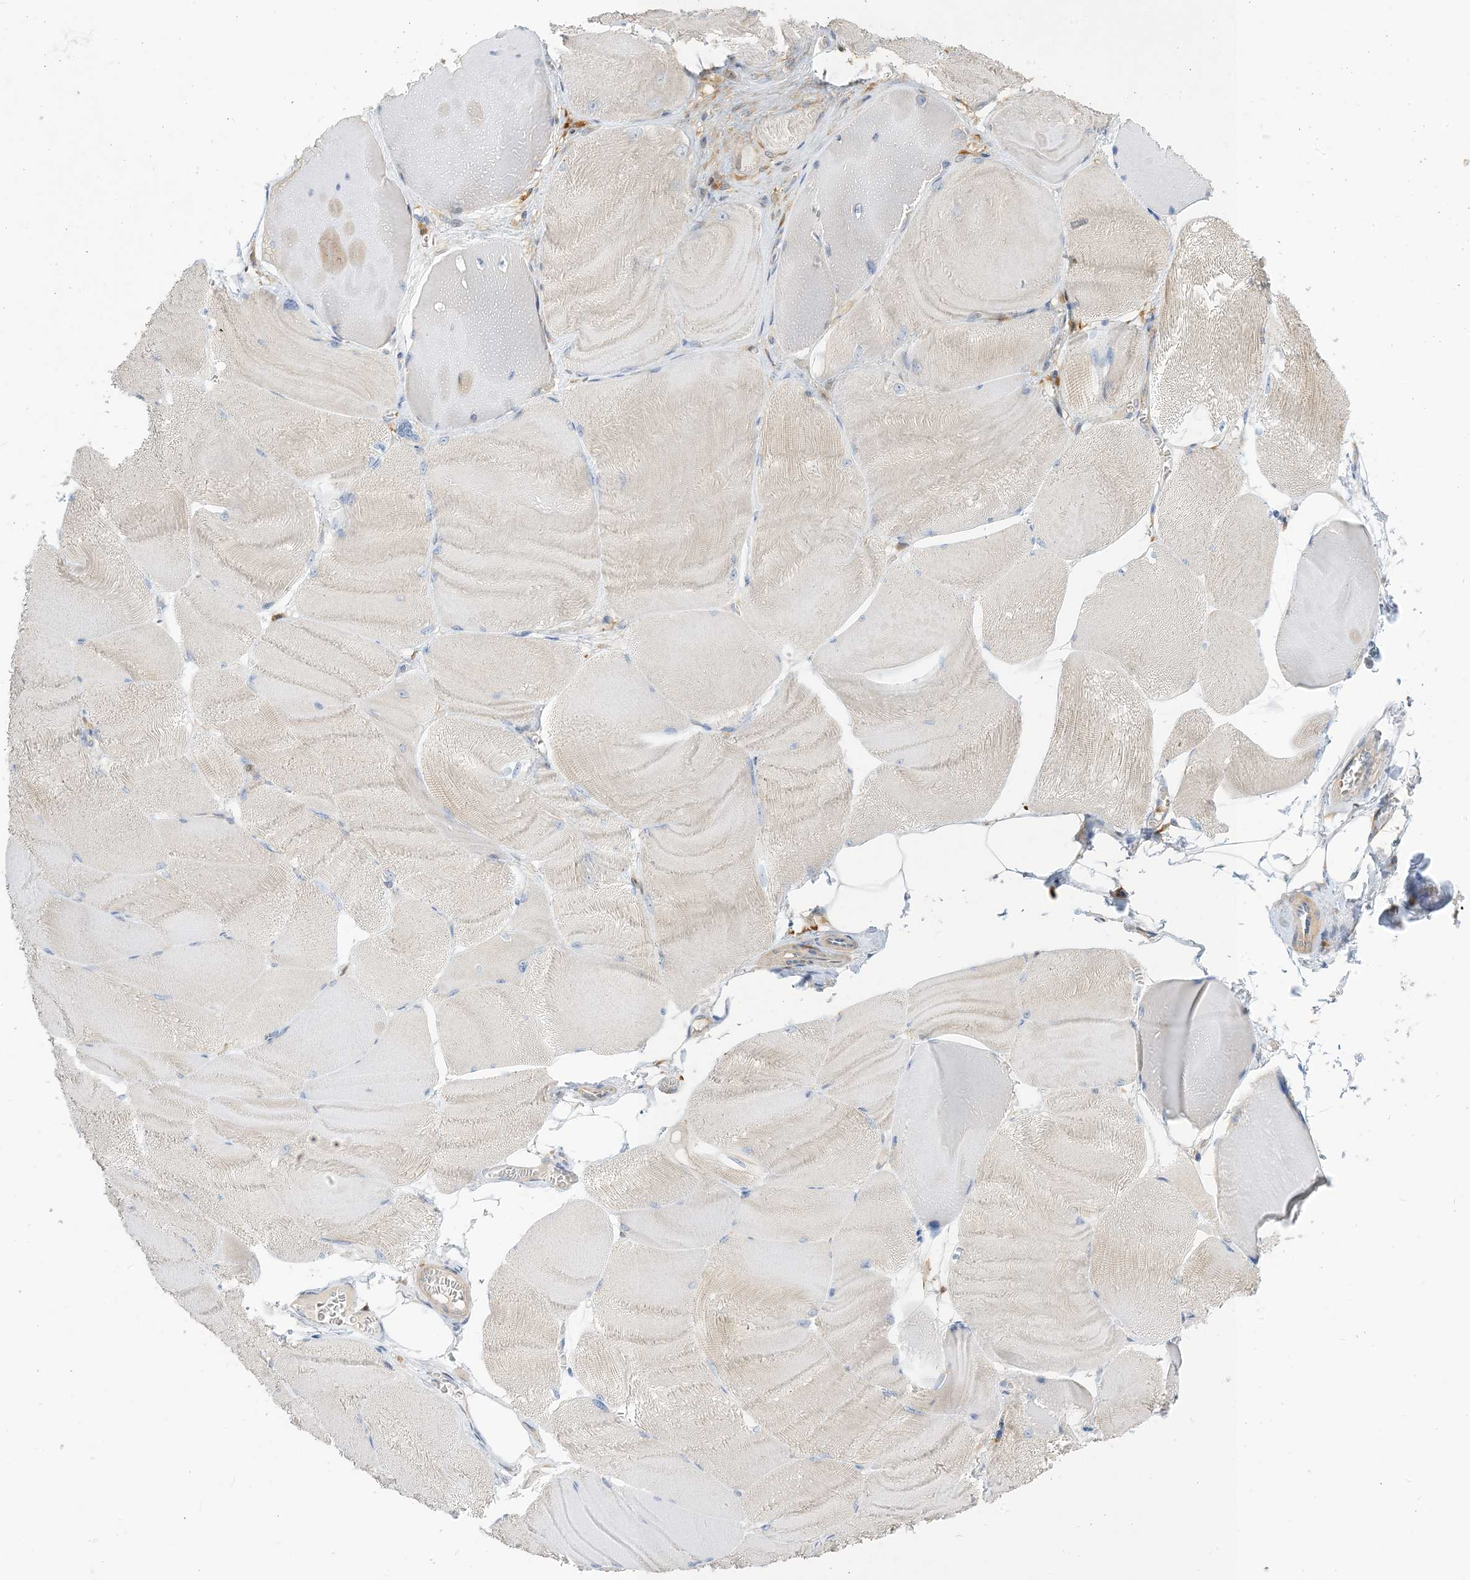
{"staining": {"intensity": "weak", "quantity": "<25%", "location": "cytoplasmic/membranous"}, "tissue": "skeletal muscle", "cell_type": "Myocytes", "image_type": "normal", "snomed": [{"axis": "morphology", "description": "Normal tissue, NOS"}, {"axis": "morphology", "description": "Basal cell carcinoma"}, {"axis": "topography", "description": "Skeletal muscle"}], "caption": "Immunohistochemistry image of unremarkable human skeletal muscle stained for a protein (brown), which exhibits no positivity in myocytes.", "gene": "NAGK", "patient": {"sex": "female", "age": 64}}